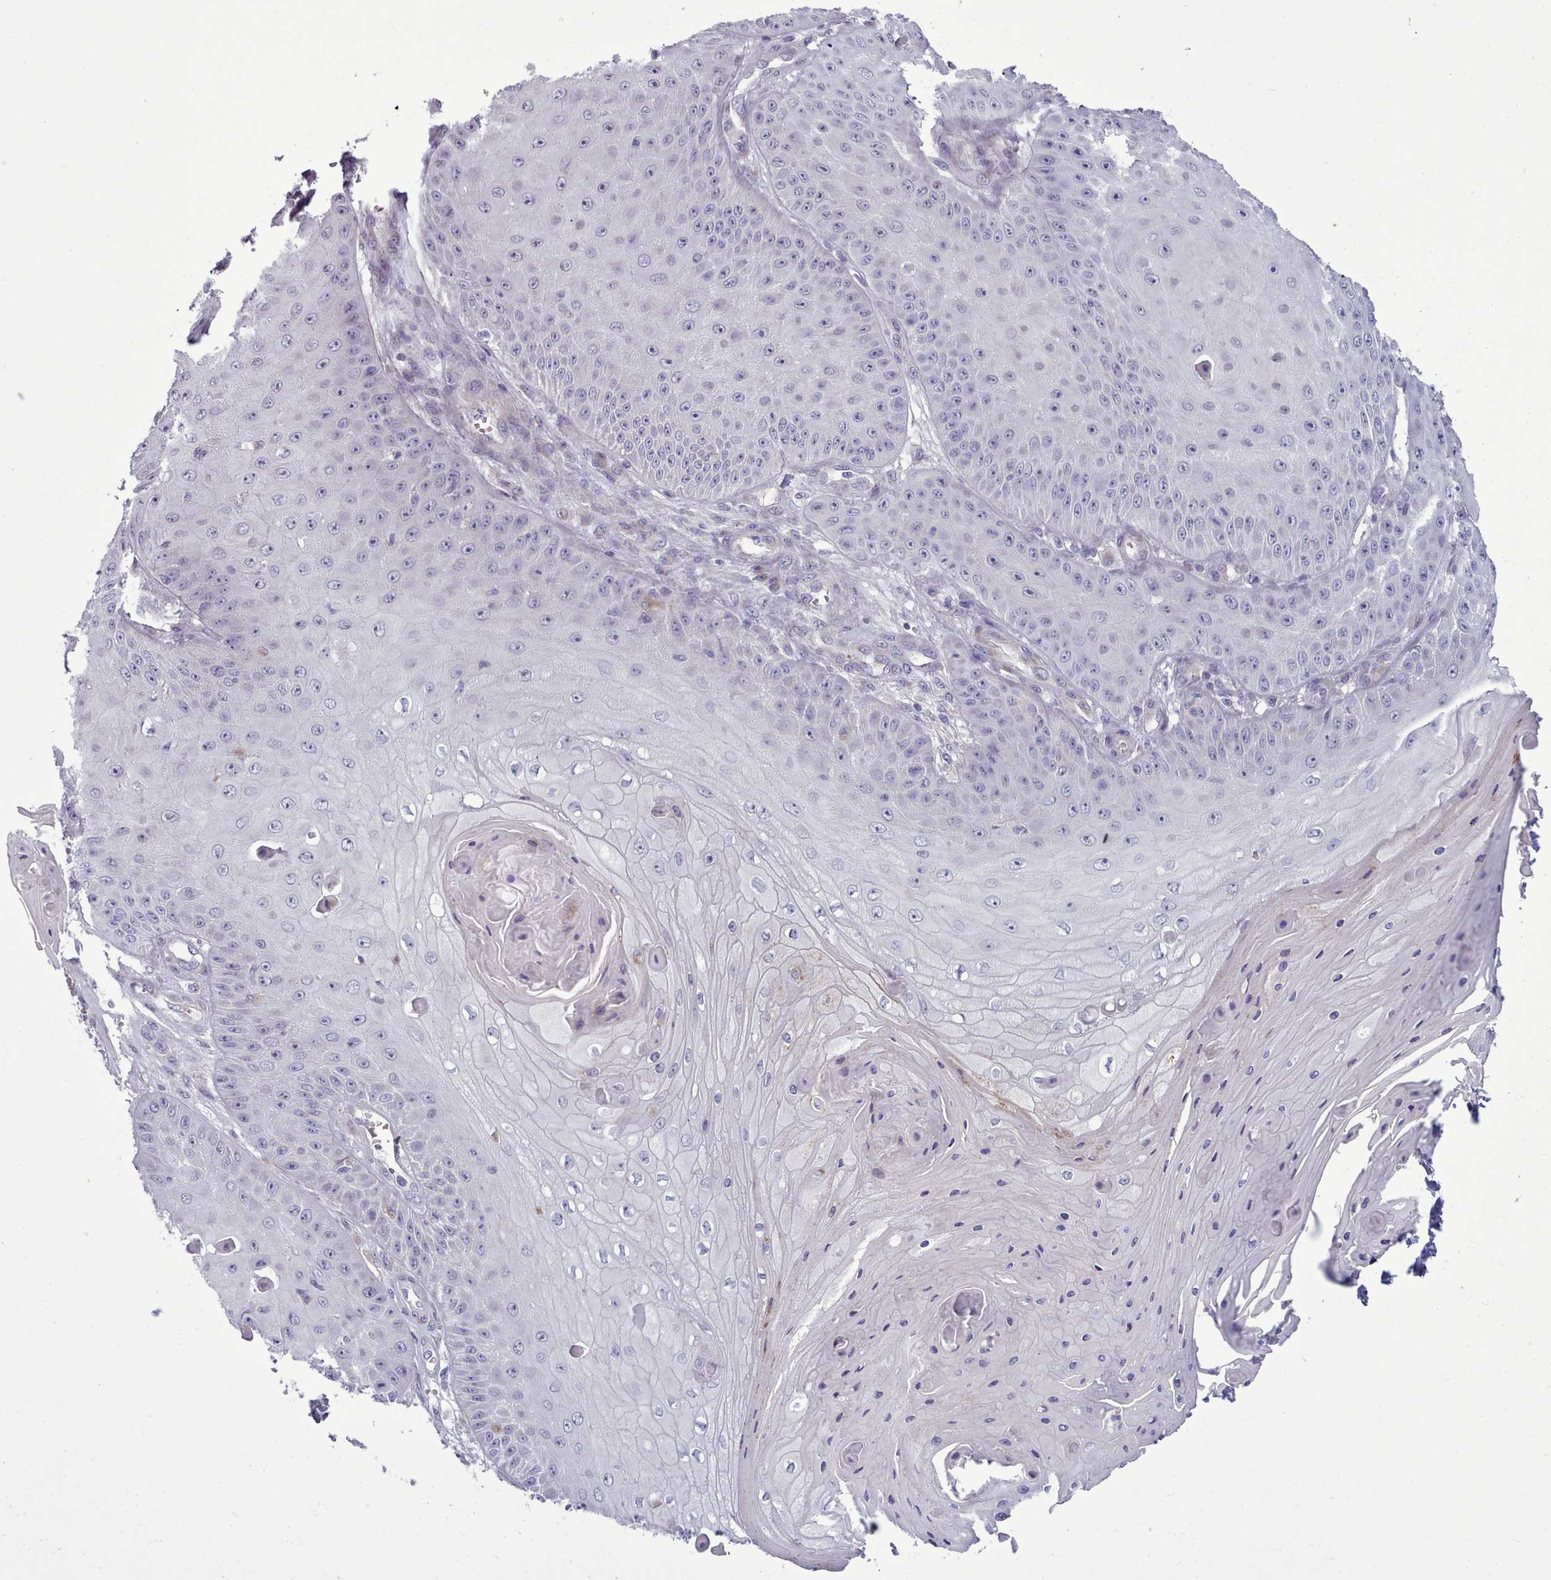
{"staining": {"intensity": "negative", "quantity": "none", "location": "none"}, "tissue": "skin cancer", "cell_type": "Tumor cells", "image_type": "cancer", "snomed": [{"axis": "morphology", "description": "Squamous cell carcinoma, NOS"}, {"axis": "topography", "description": "Skin"}], "caption": "A high-resolution histopathology image shows immunohistochemistry staining of skin squamous cell carcinoma, which displays no significant expression in tumor cells.", "gene": "MYRFL", "patient": {"sex": "male", "age": 70}}